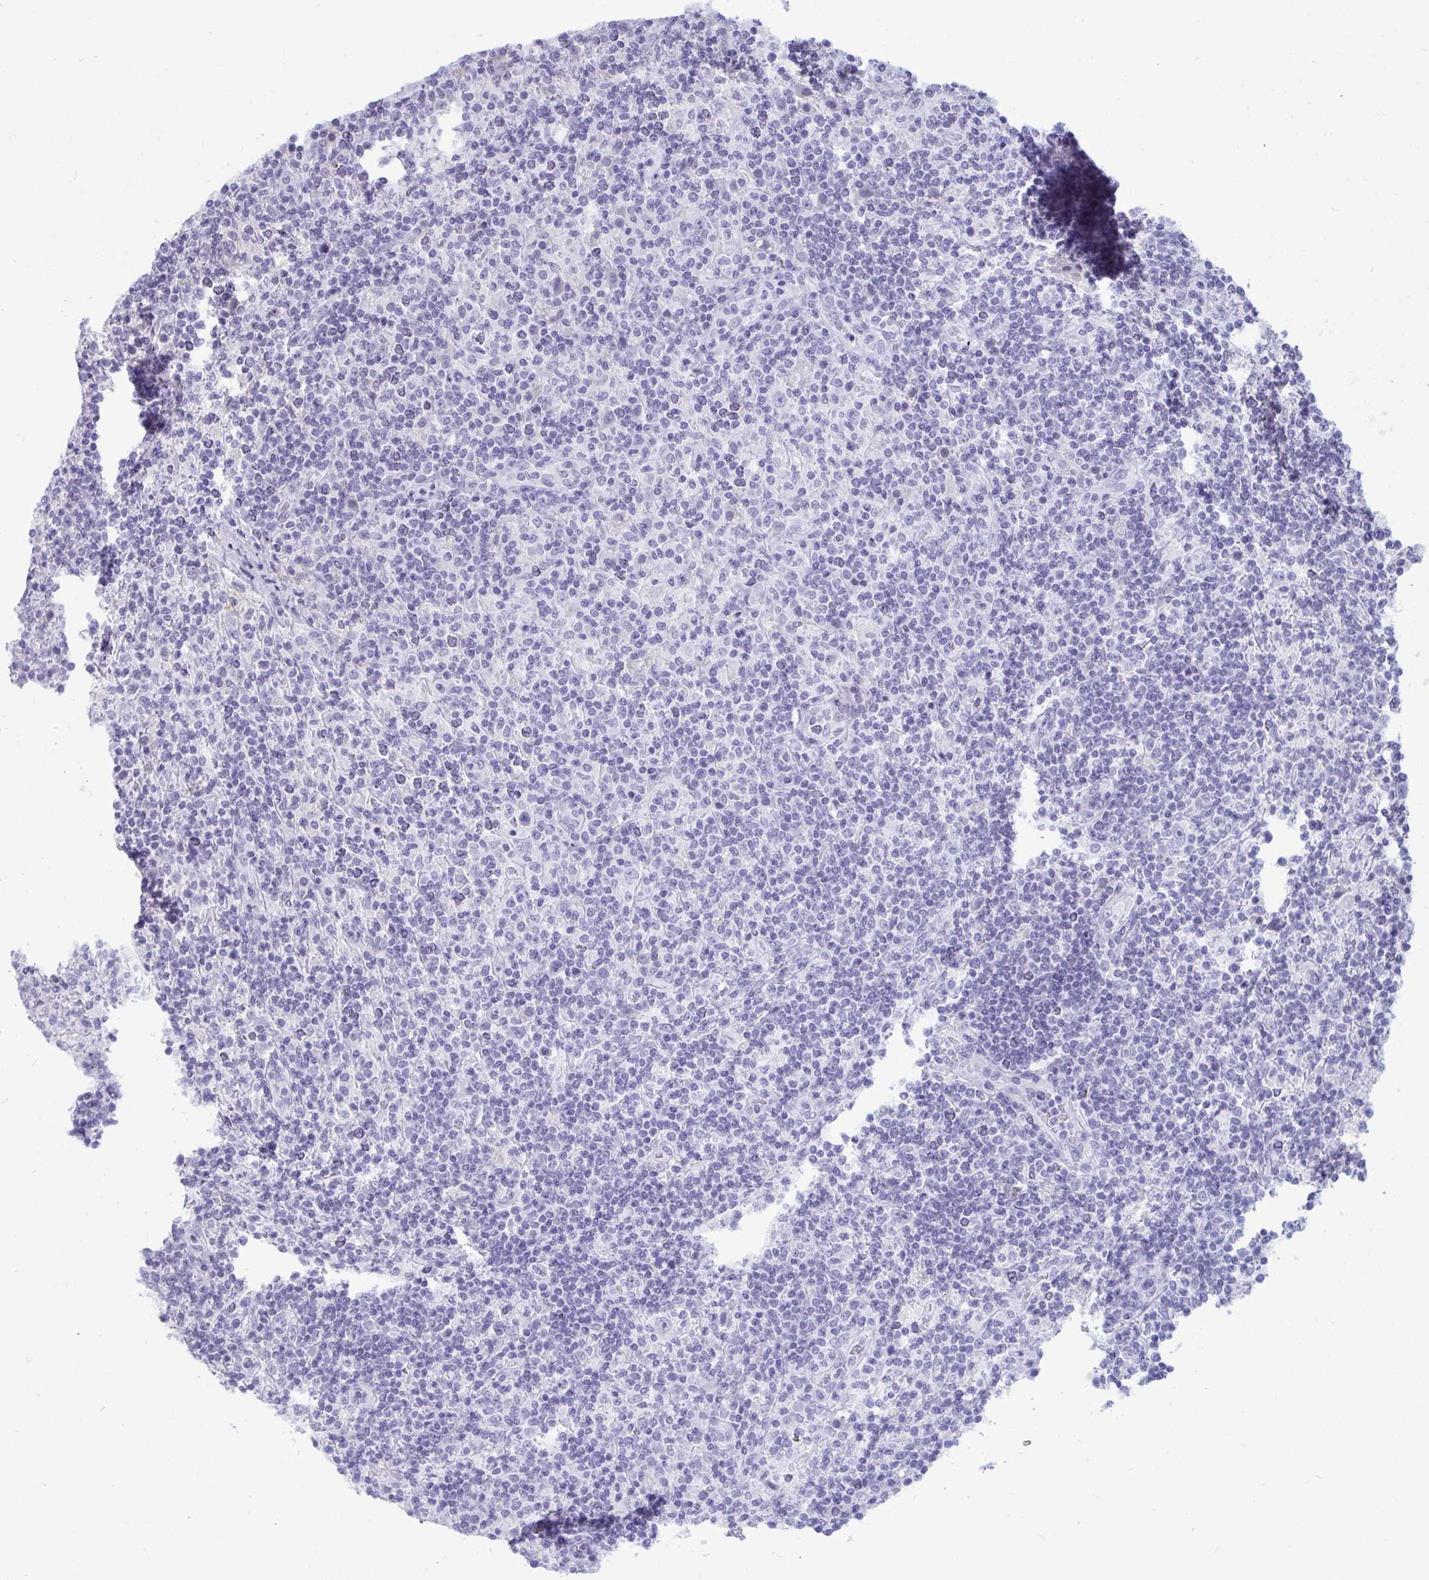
{"staining": {"intensity": "negative", "quantity": "none", "location": "none"}, "tissue": "lymphoma", "cell_type": "Tumor cells", "image_type": "cancer", "snomed": [{"axis": "morphology", "description": "Hodgkin's disease, NOS"}, {"axis": "topography", "description": "Lymph node"}], "caption": "An immunohistochemistry photomicrograph of lymphoma is shown. There is no staining in tumor cells of lymphoma. (DAB IHC, high magnification).", "gene": "ANKRD60", "patient": {"sex": "male", "age": 70}}